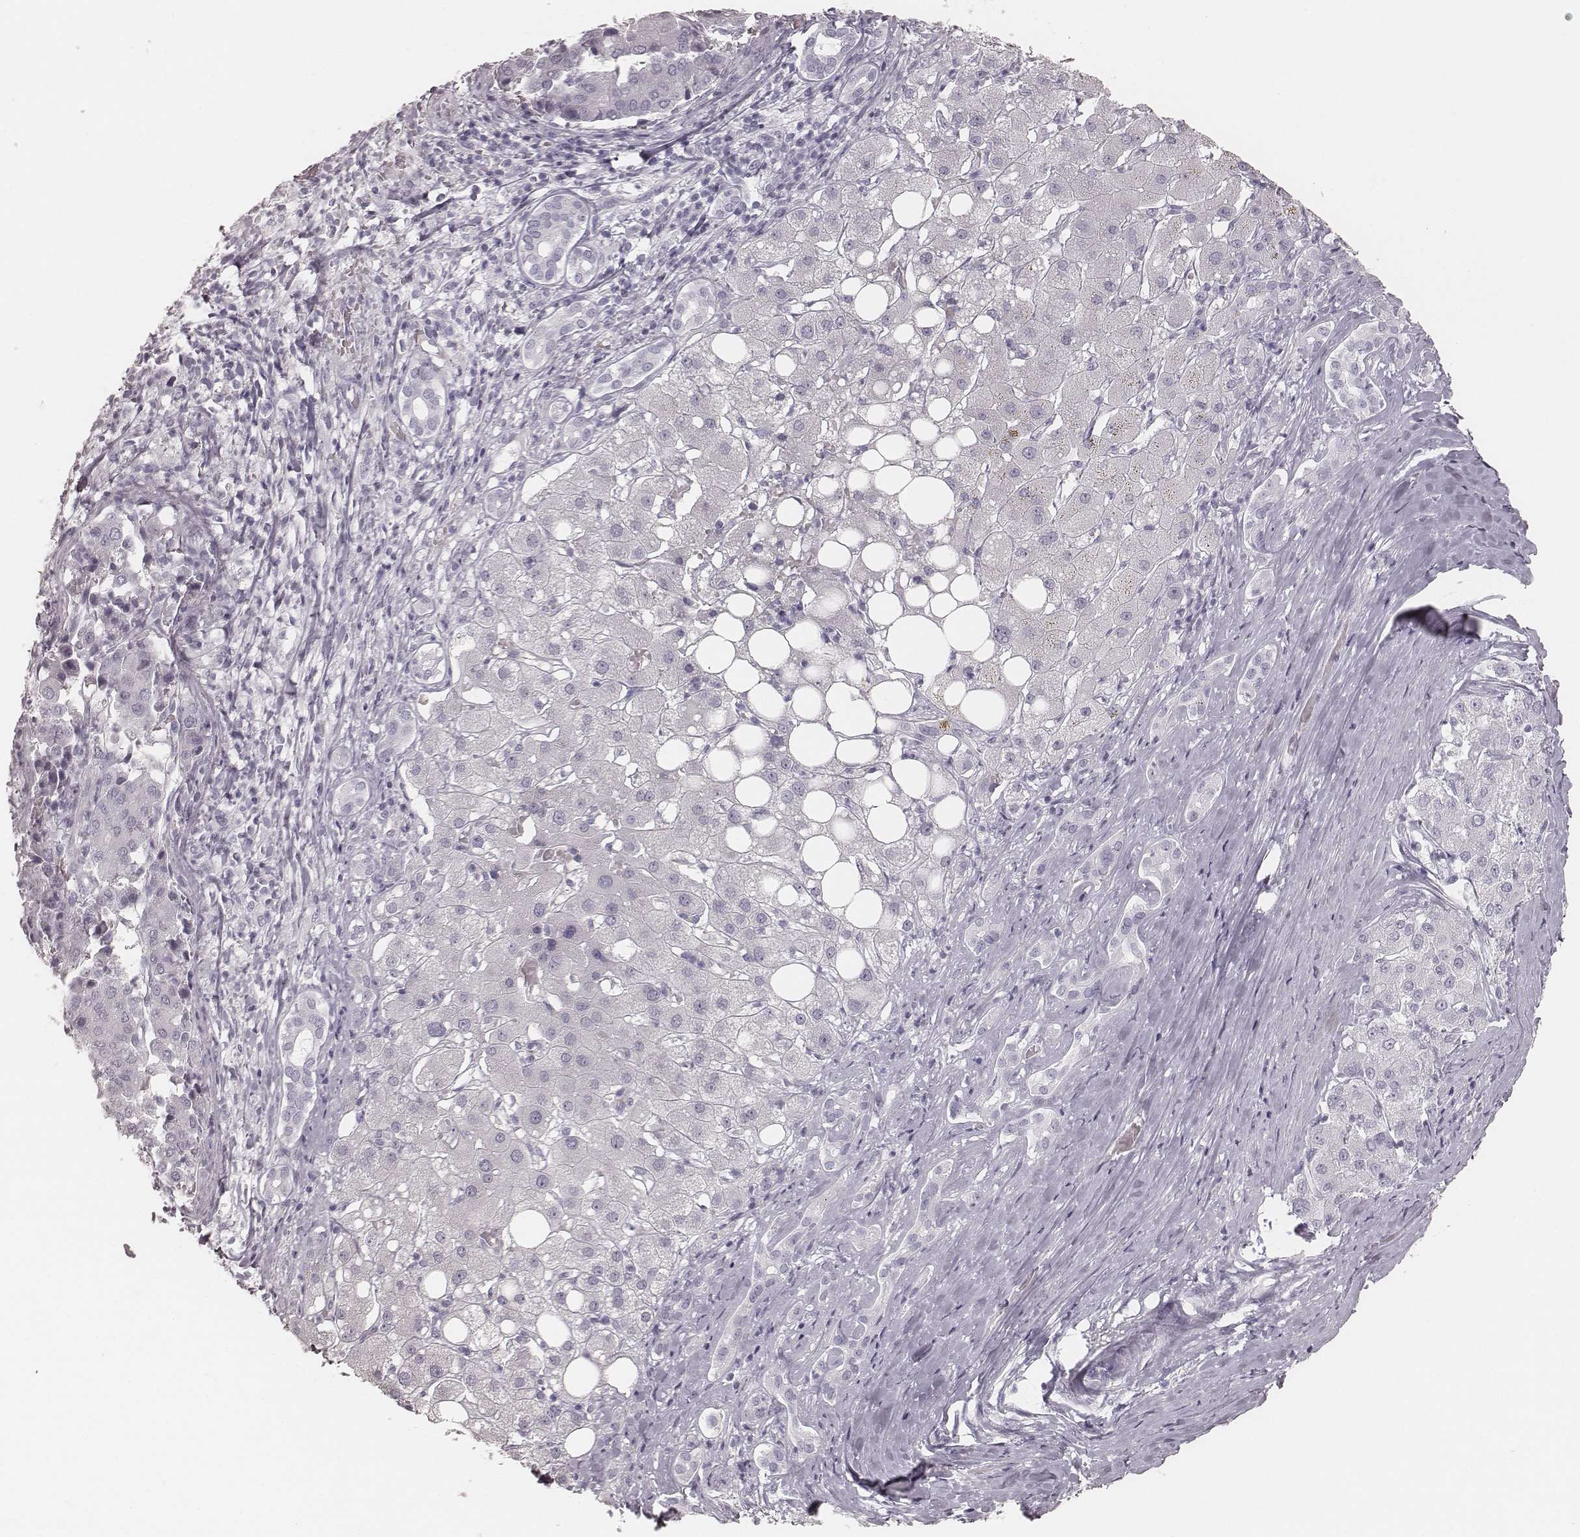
{"staining": {"intensity": "negative", "quantity": "none", "location": "none"}, "tissue": "liver cancer", "cell_type": "Tumor cells", "image_type": "cancer", "snomed": [{"axis": "morphology", "description": "Carcinoma, Hepatocellular, NOS"}, {"axis": "topography", "description": "Liver"}], "caption": "Histopathology image shows no protein staining in tumor cells of hepatocellular carcinoma (liver) tissue.", "gene": "KRT82", "patient": {"sex": "male", "age": 65}}